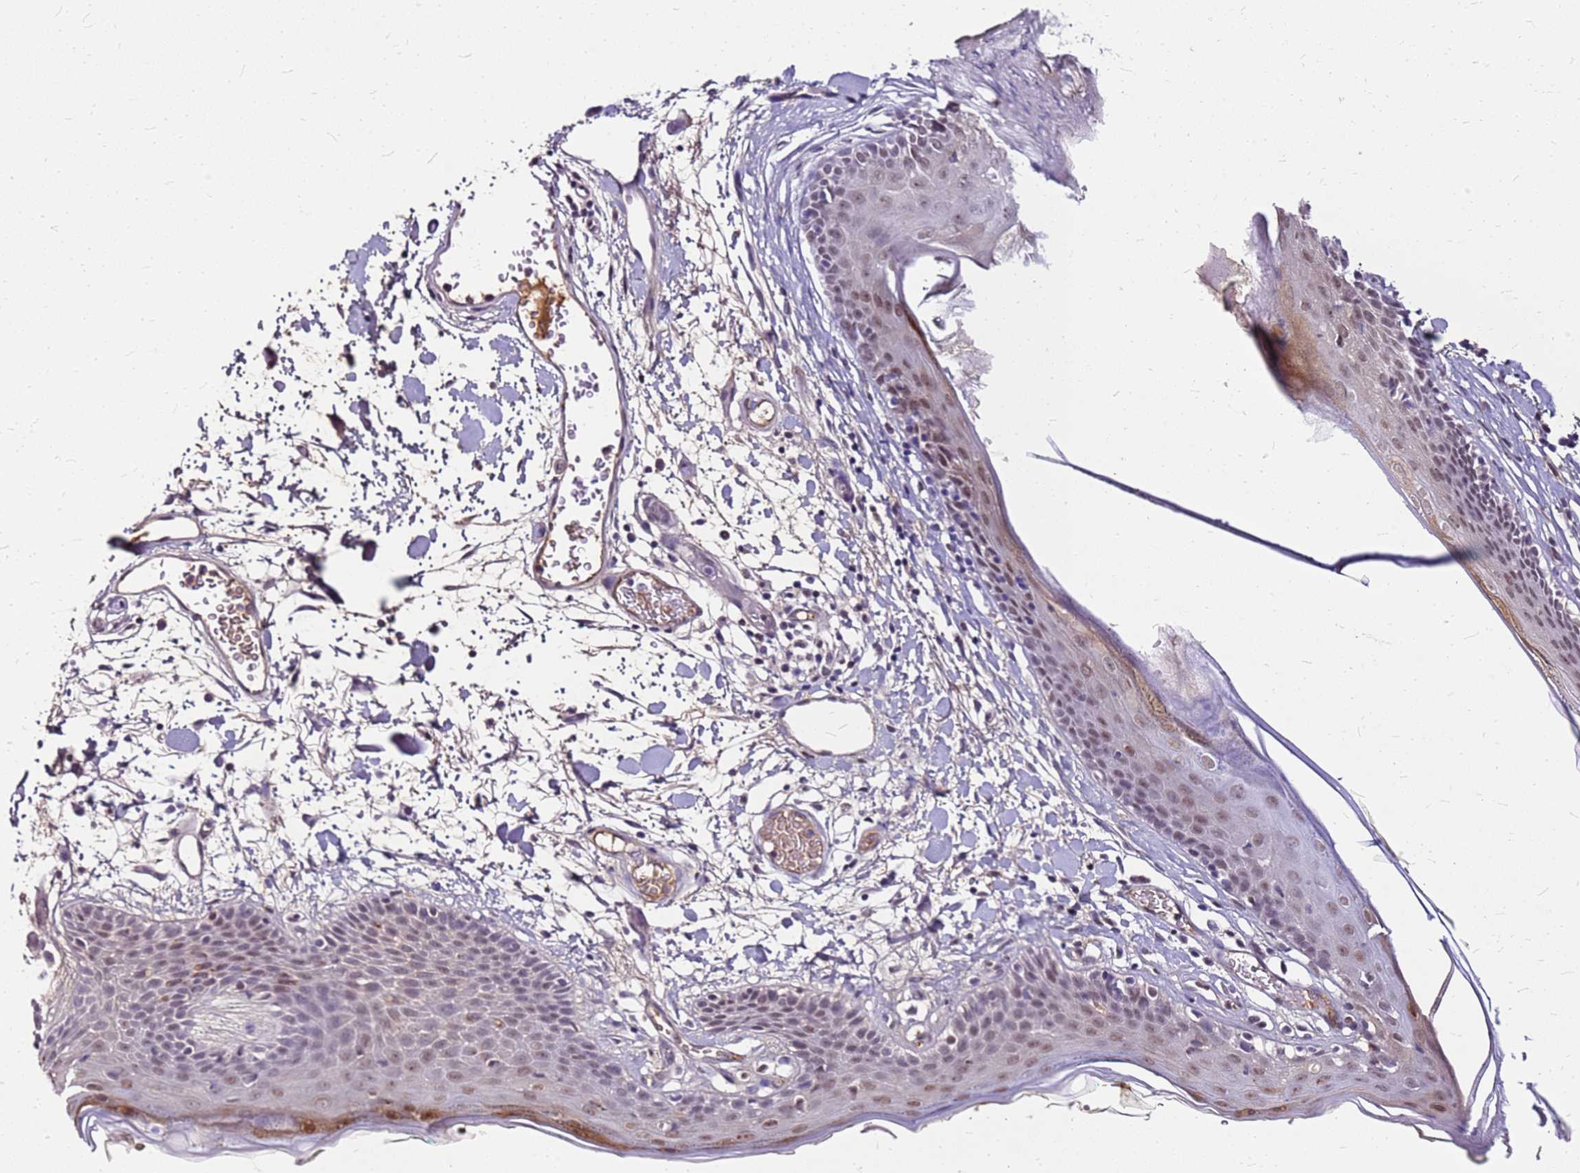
{"staining": {"intensity": "moderate", "quantity": "25%-75%", "location": "cytoplasmic/membranous"}, "tissue": "skin", "cell_type": "Fibroblasts", "image_type": "normal", "snomed": [{"axis": "morphology", "description": "Normal tissue, NOS"}, {"axis": "topography", "description": "Skin"}], "caption": "This histopathology image displays unremarkable skin stained with IHC to label a protein in brown. The cytoplasmic/membranous of fibroblasts show moderate positivity for the protein. Nuclei are counter-stained blue.", "gene": "ALDH1A3", "patient": {"sex": "male", "age": 79}}